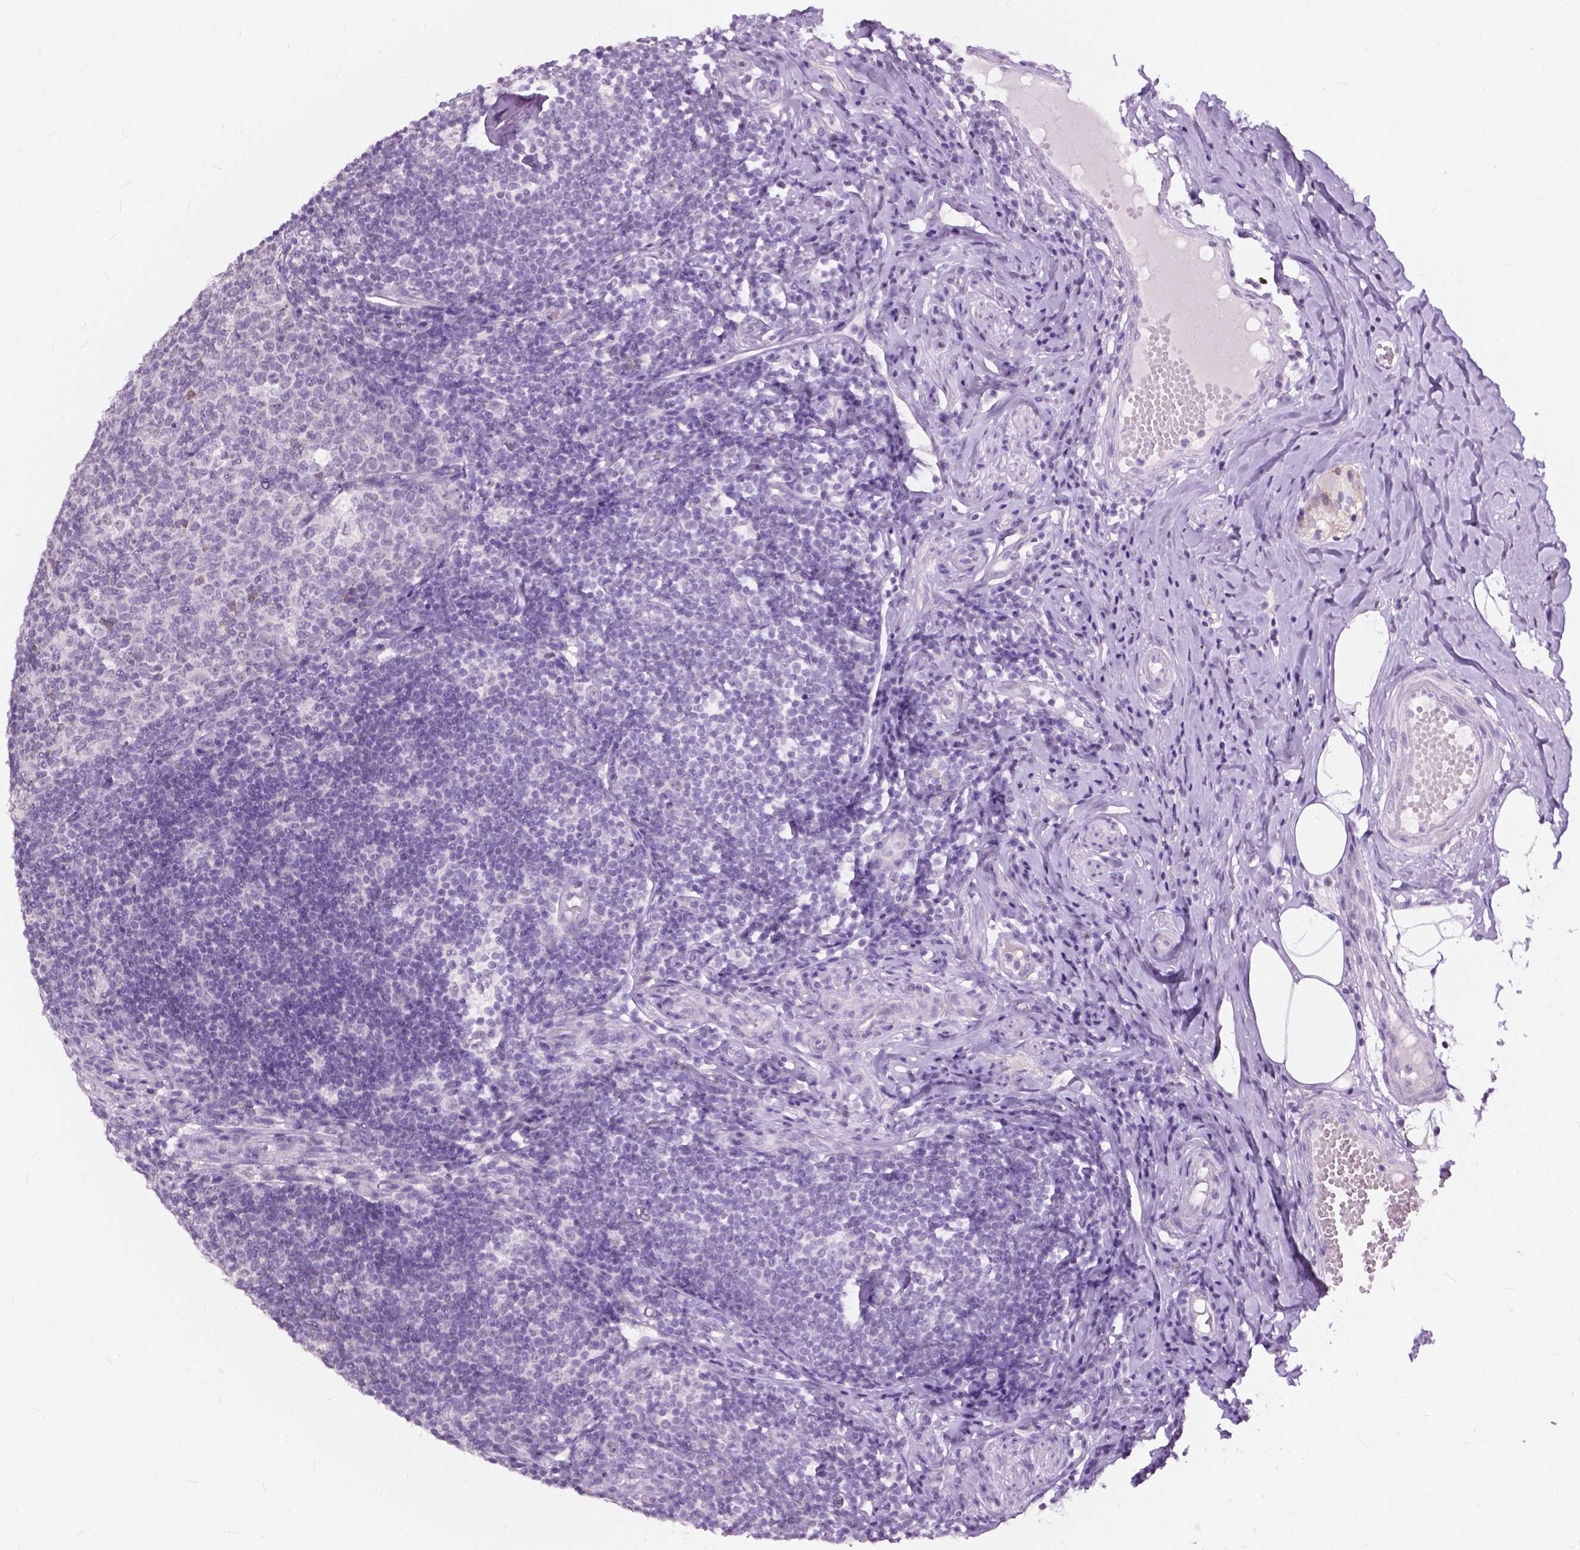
{"staining": {"intensity": "negative", "quantity": "none", "location": "none"}, "tissue": "appendix", "cell_type": "Glandular cells", "image_type": "normal", "snomed": [{"axis": "morphology", "description": "Normal tissue, NOS"}, {"axis": "topography", "description": "Appendix"}], "caption": "Human appendix stained for a protein using immunohistochemistry exhibits no expression in glandular cells.", "gene": "GPR37L1", "patient": {"sex": "male", "age": 18}}